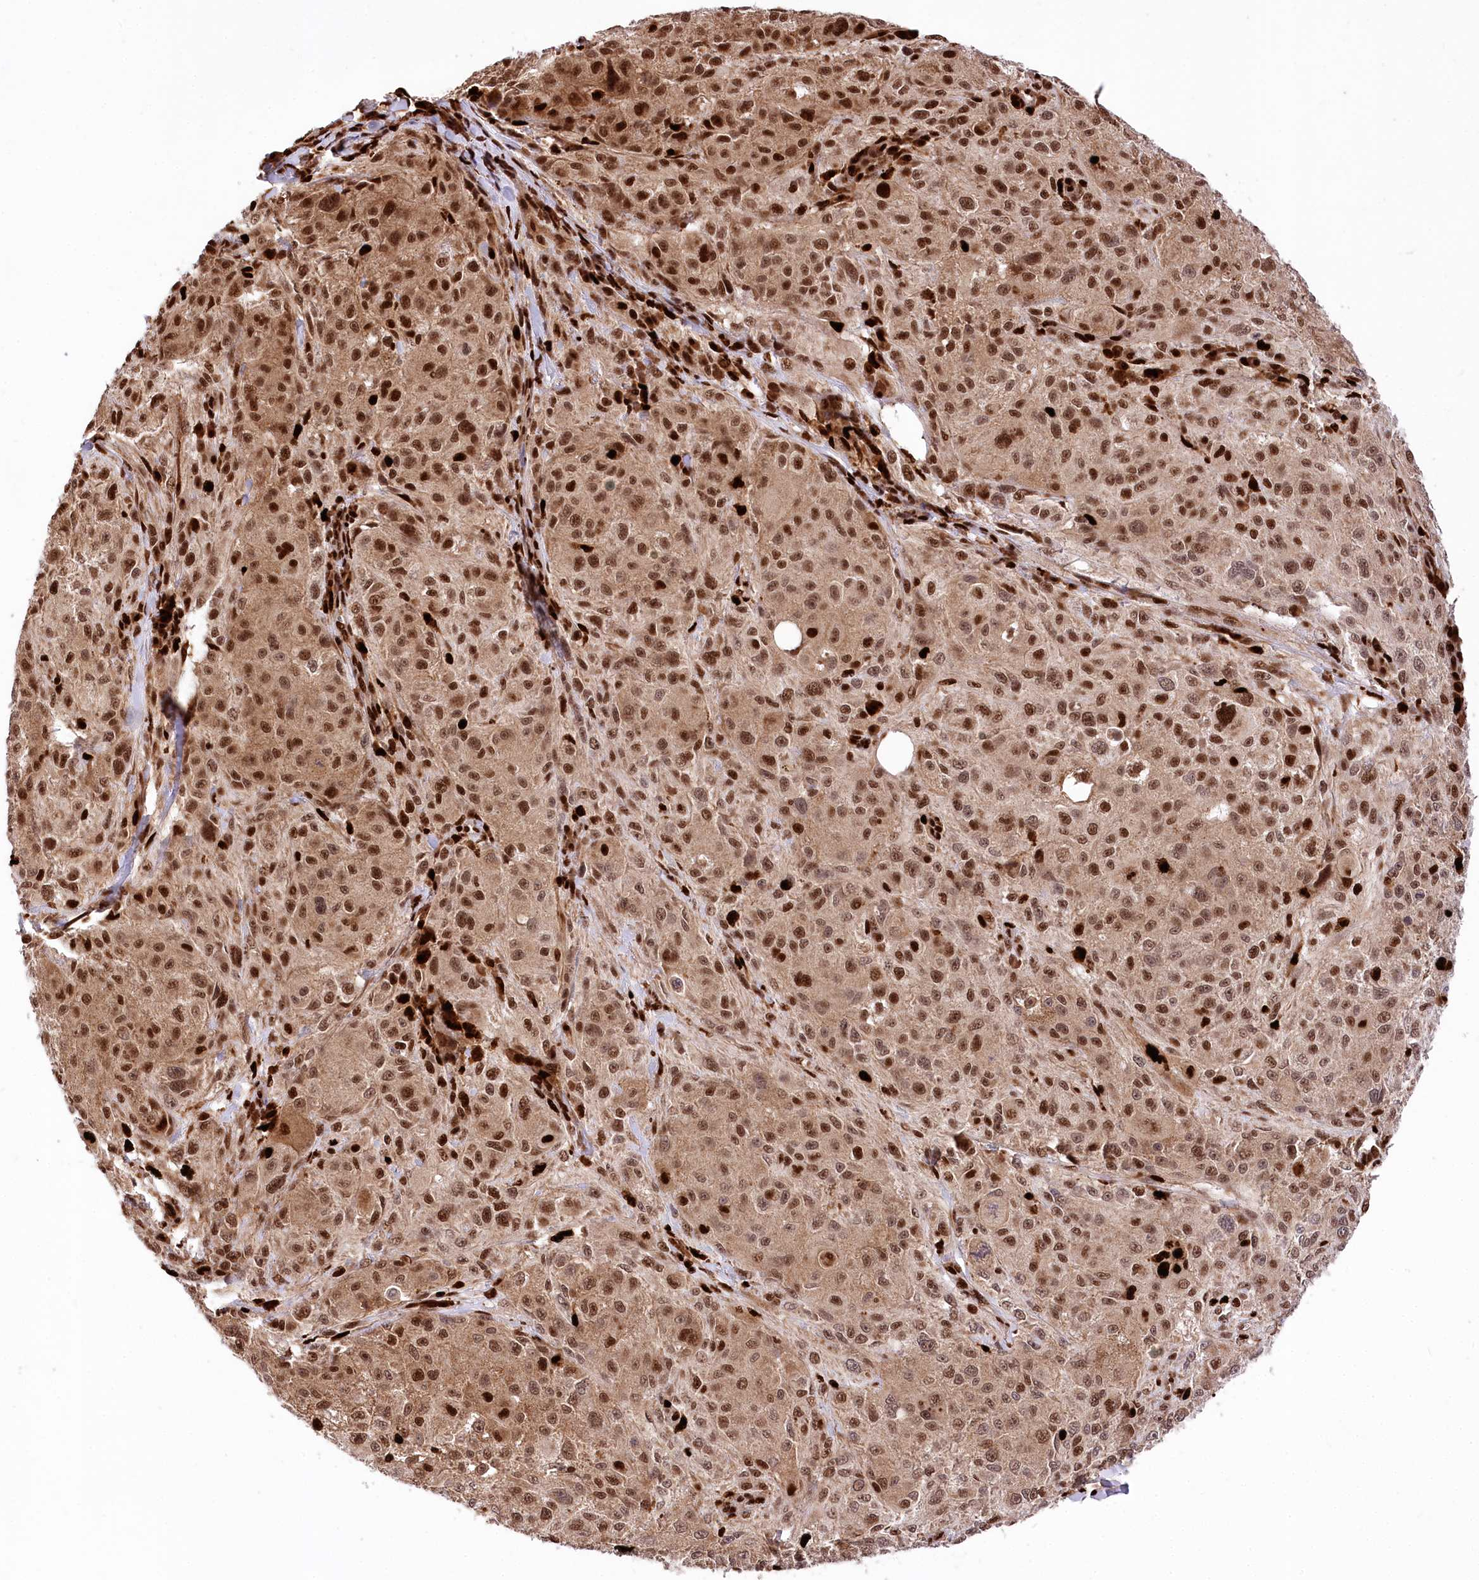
{"staining": {"intensity": "moderate", "quantity": ">75%", "location": "cytoplasmic/membranous,nuclear"}, "tissue": "melanoma", "cell_type": "Tumor cells", "image_type": "cancer", "snomed": [{"axis": "morphology", "description": "Necrosis, NOS"}, {"axis": "morphology", "description": "Malignant melanoma, NOS"}, {"axis": "topography", "description": "Skin"}], "caption": "Protein expression analysis of melanoma demonstrates moderate cytoplasmic/membranous and nuclear expression in approximately >75% of tumor cells.", "gene": "FIGN", "patient": {"sex": "female", "age": 87}}